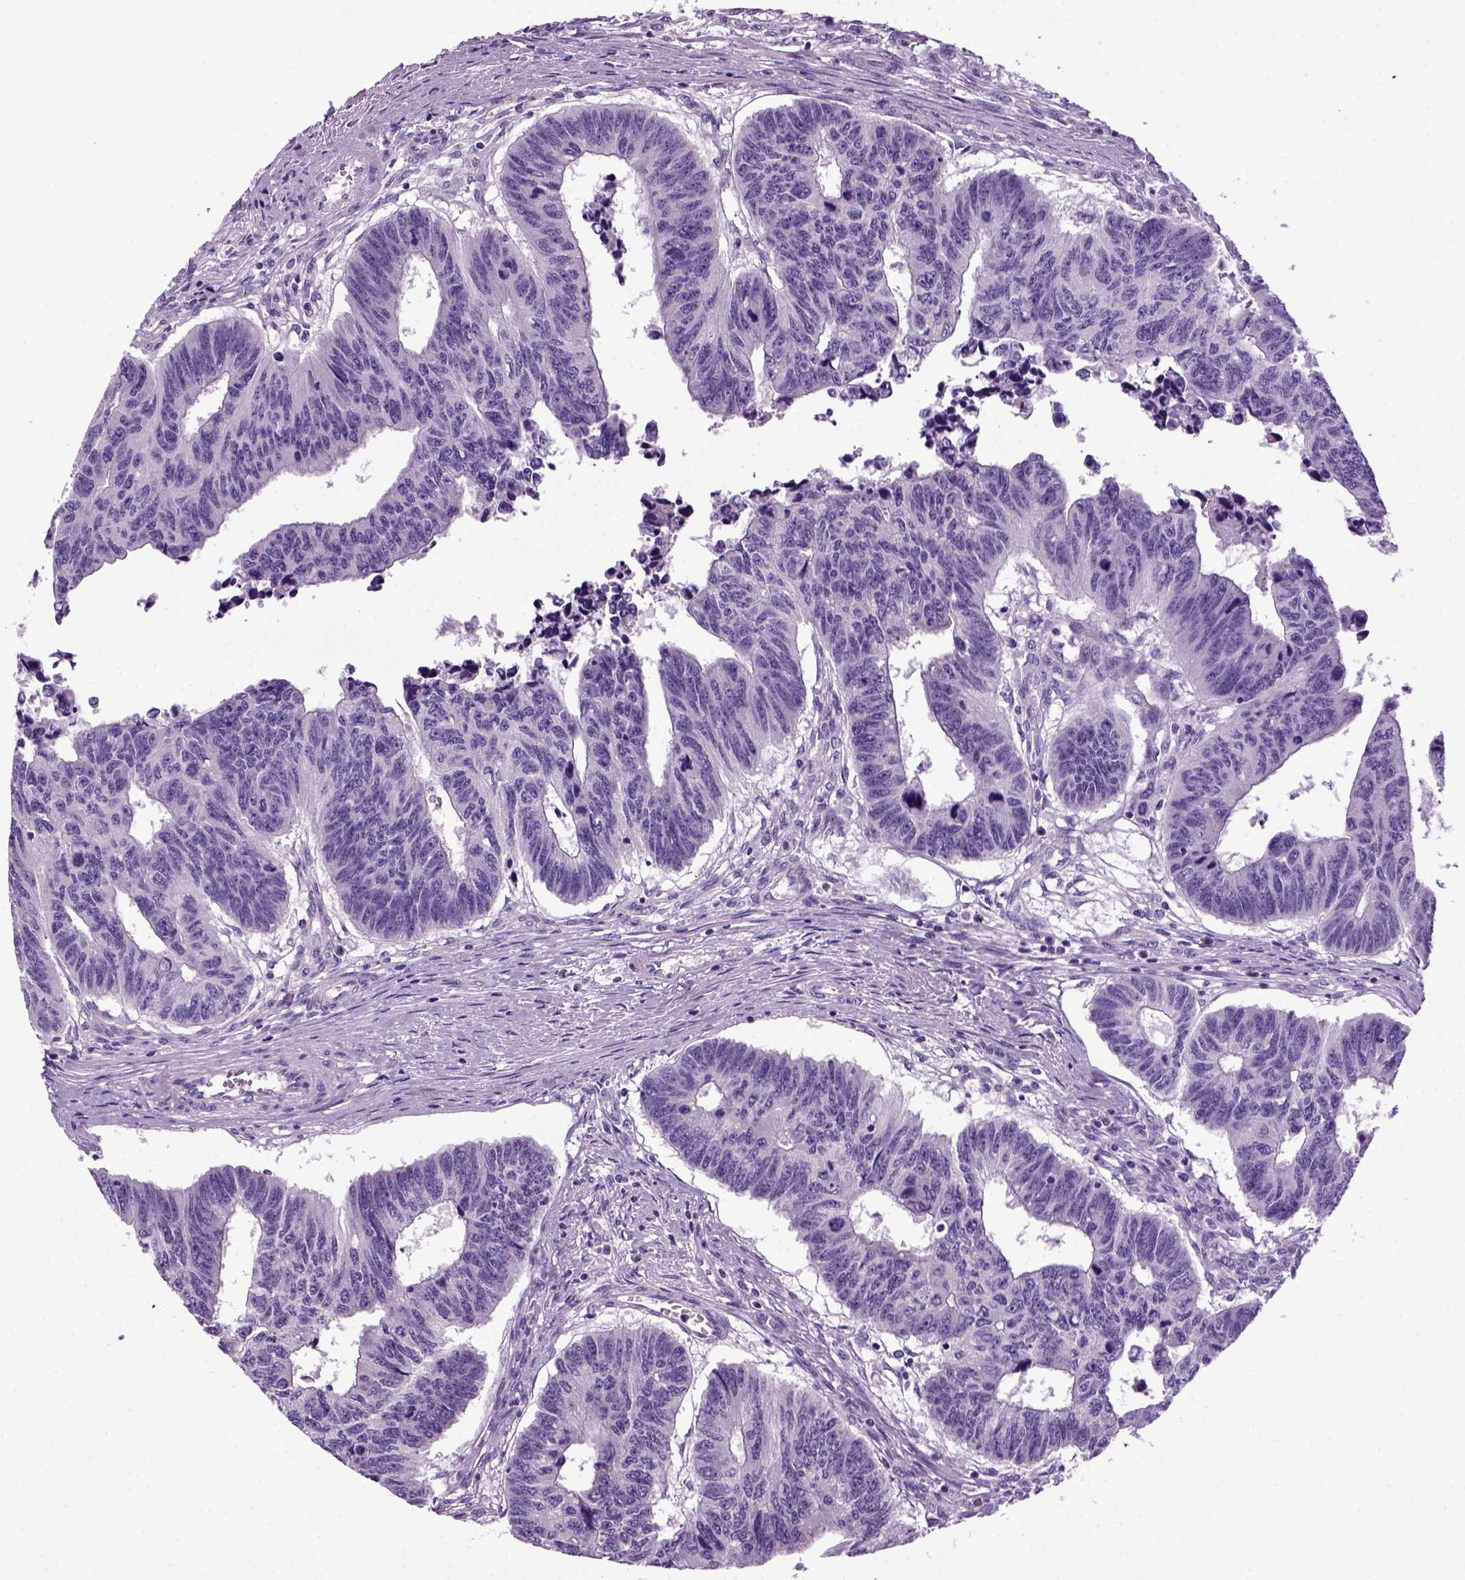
{"staining": {"intensity": "negative", "quantity": "none", "location": "none"}, "tissue": "colorectal cancer", "cell_type": "Tumor cells", "image_type": "cancer", "snomed": [{"axis": "morphology", "description": "Adenocarcinoma, NOS"}, {"axis": "topography", "description": "Rectum"}], "caption": "A photomicrograph of human colorectal cancer is negative for staining in tumor cells.", "gene": "HMCN2", "patient": {"sex": "female", "age": 85}}